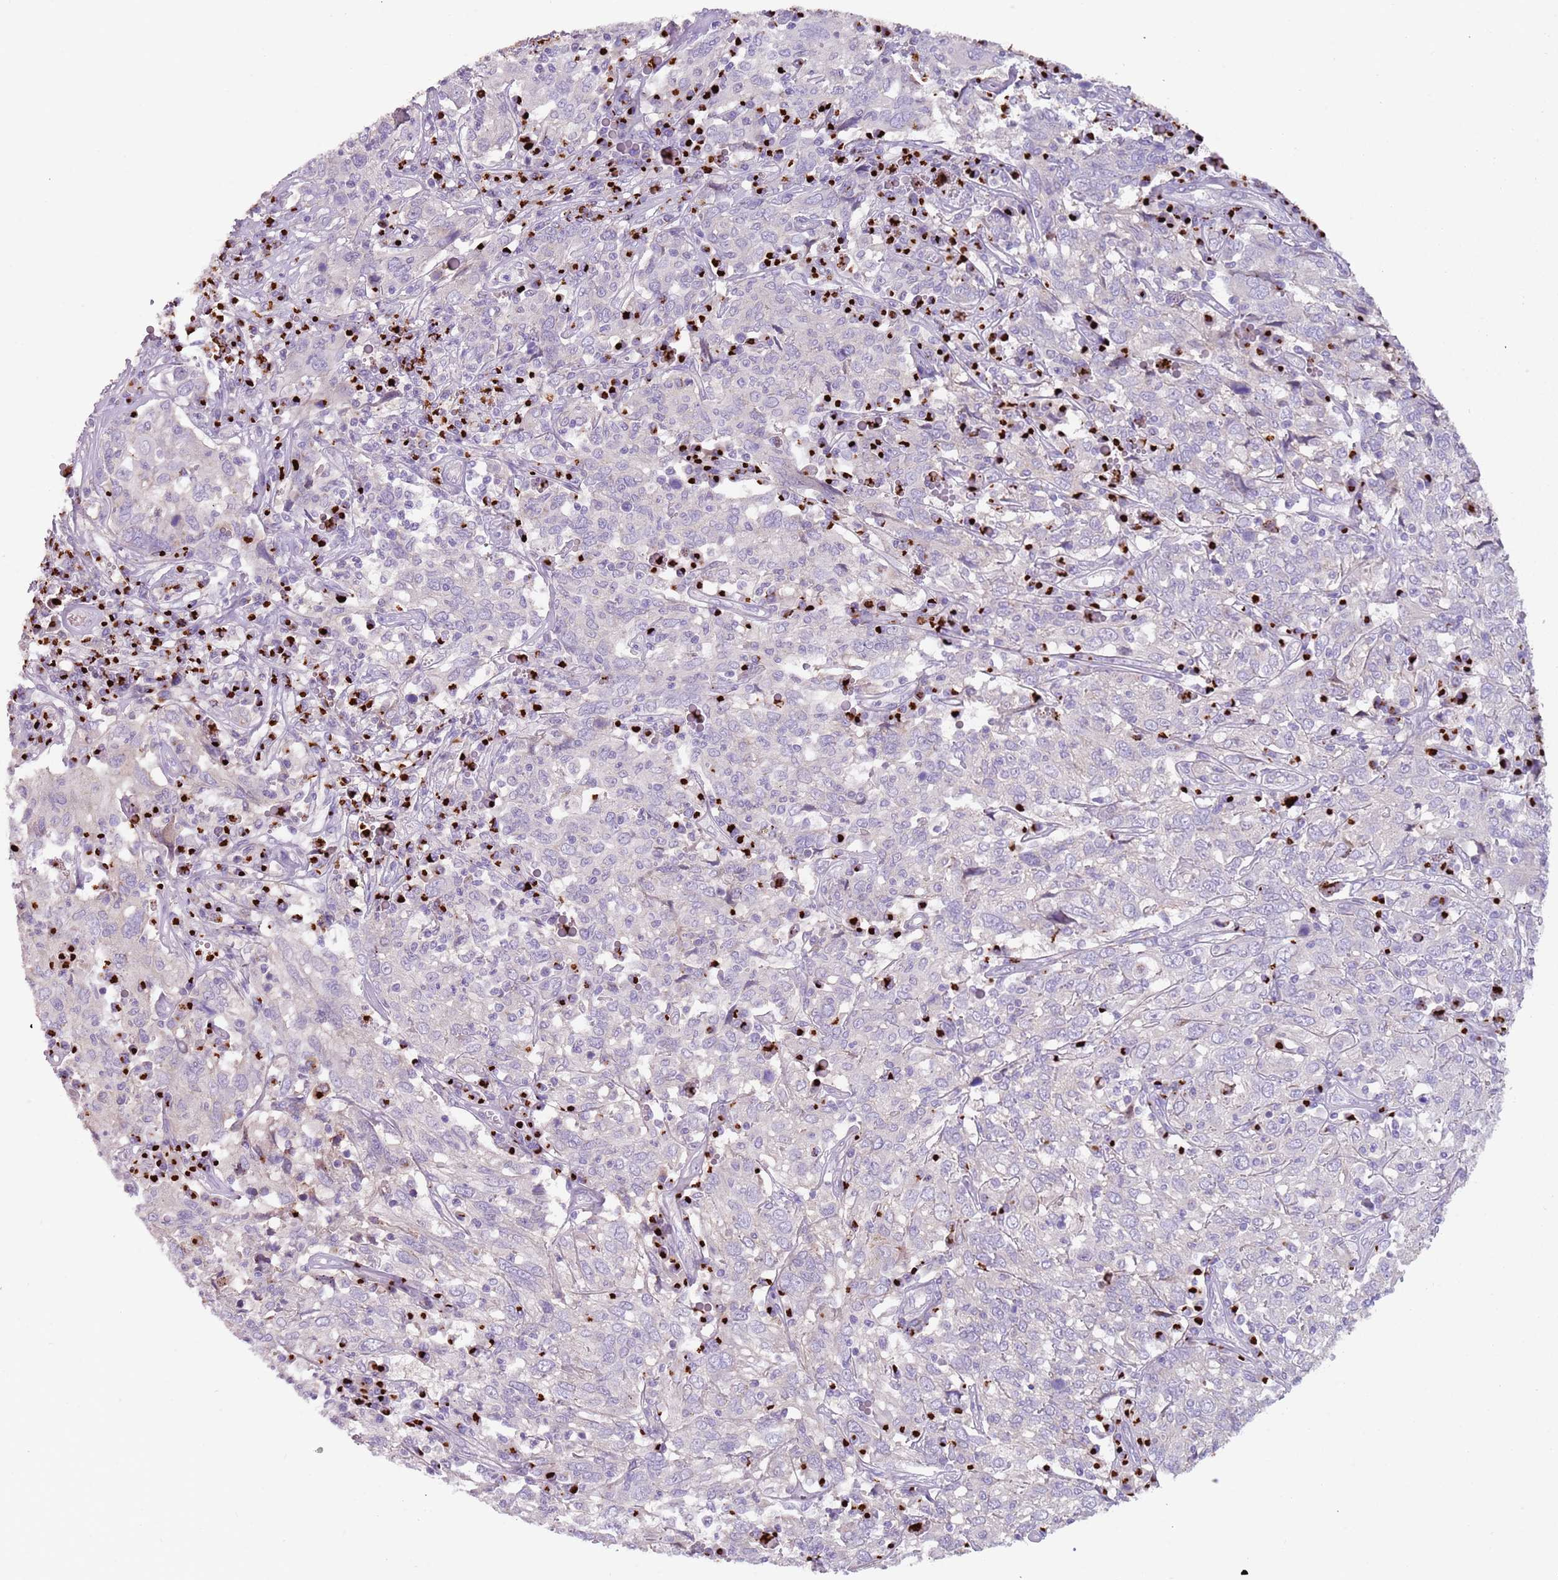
{"staining": {"intensity": "negative", "quantity": "none", "location": "none"}, "tissue": "cervical cancer", "cell_type": "Tumor cells", "image_type": "cancer", "snomed": [{"axis": "morphology", "description": "Squamous cell carcinoma, NOS"}, {"axis": "topography", "description": "Cervix"}], "caption": "Immunohistochemistry photomicrograph of neoplastic tissue: cervical squamous cell carcinoma stained with DAB (3,3'-diaminobenzidine) exhibits no significant protein positivity in tumor cells.", "gene": "C2CD3", "patient": {"sex": "female", "age": 46}}